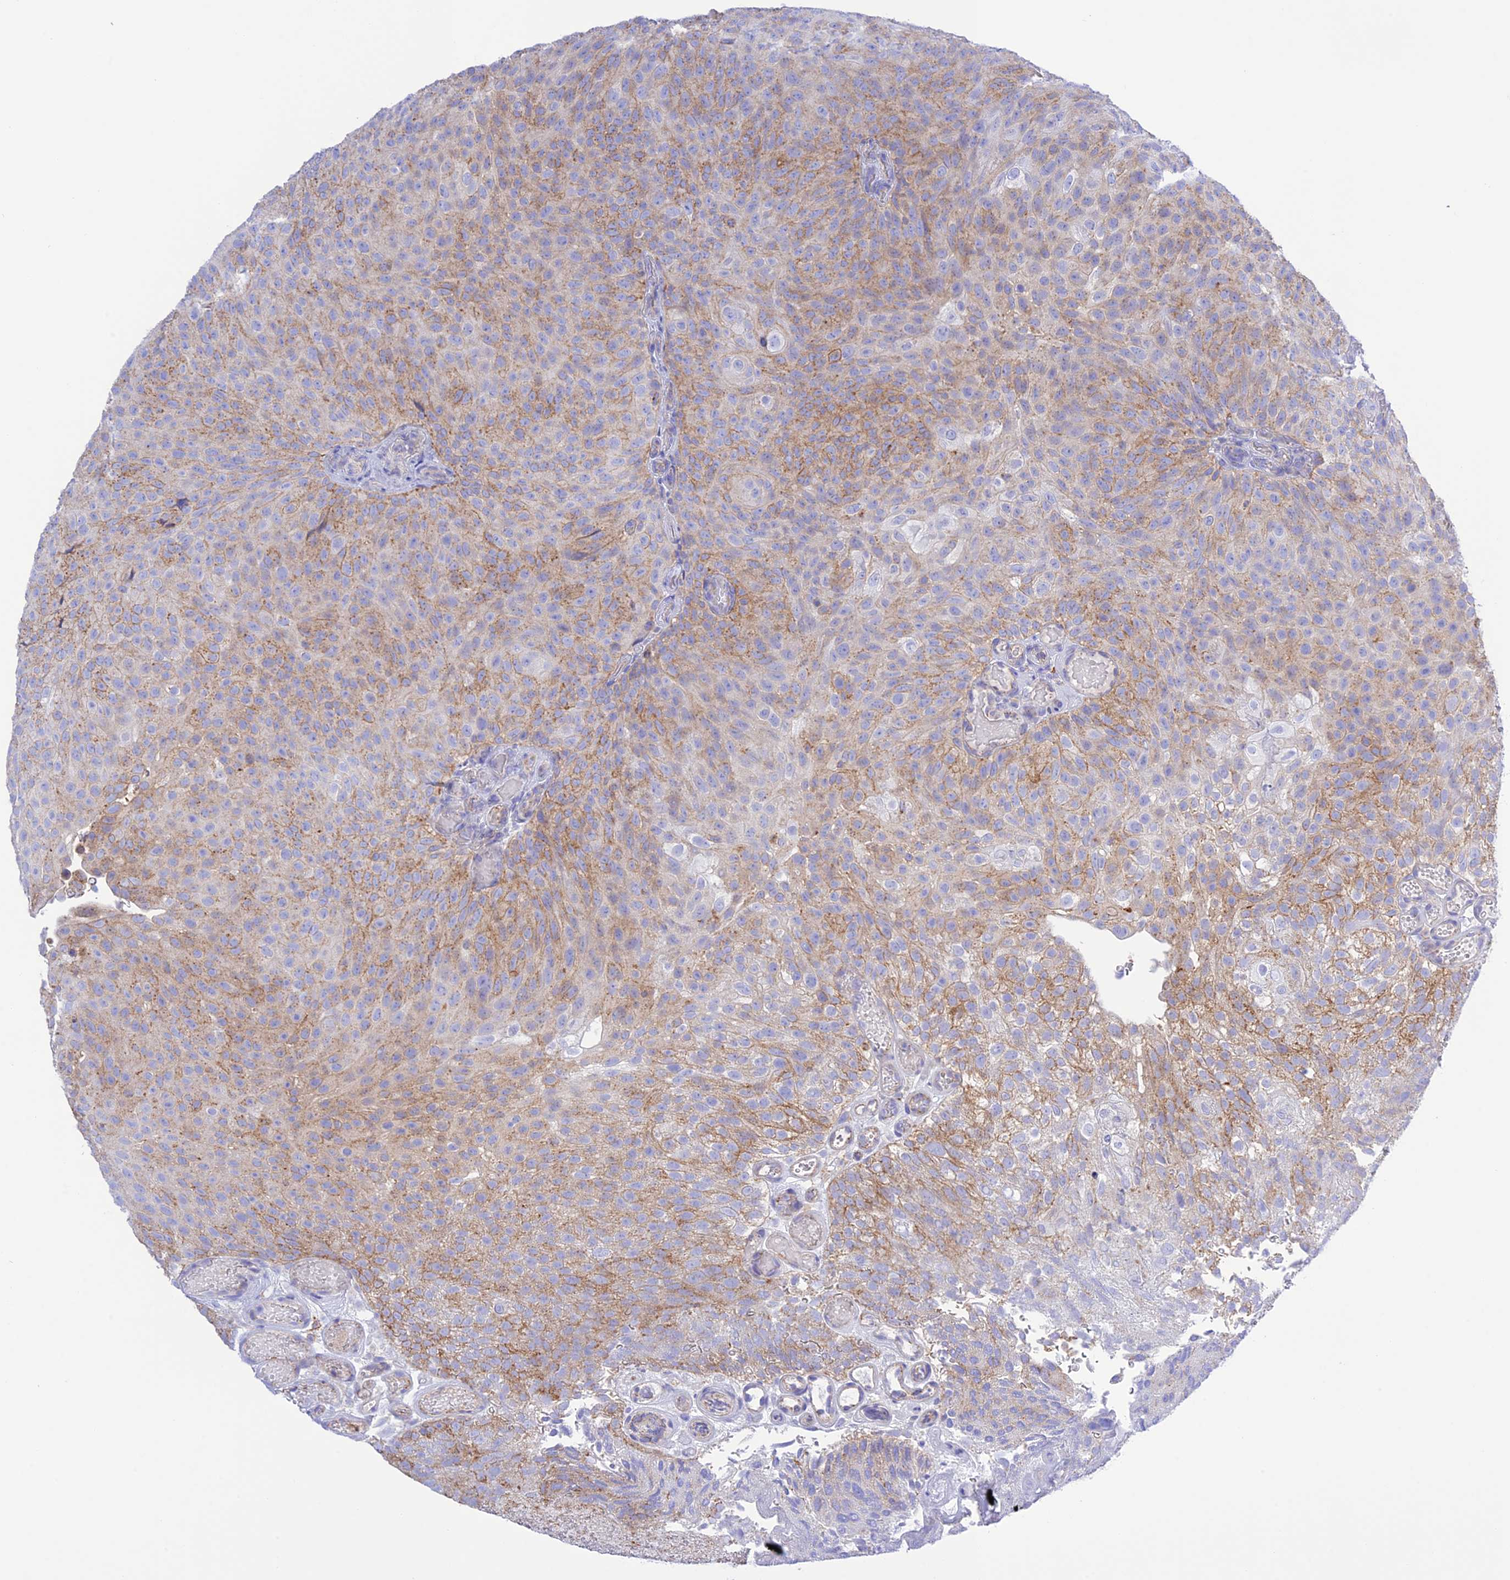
{"staining": {"intensity": "moderate", "quantity": "25%-75%", "location": "cytoplasmic/membranous"}, "tissue": "urothelial cancer", "cell_type": "Tumor cells", "image_type": "cancer", "snomed": [{"axis": "morphology", "description": "Urothelial carcinoma, Low grade"}, {"axis": "topography", "description": "Urinary bladder"}], "caption": "An immunohistochemistry (IHC) image of neoplastic tissue is shown. Protein staining in brown labels moderate cytoplasmic/membranous positivity in urothelial carcinoma (low-grade) within tumor cells.", "gene": "CHSY3", "patient": {"sex": "male", "age": 78}}